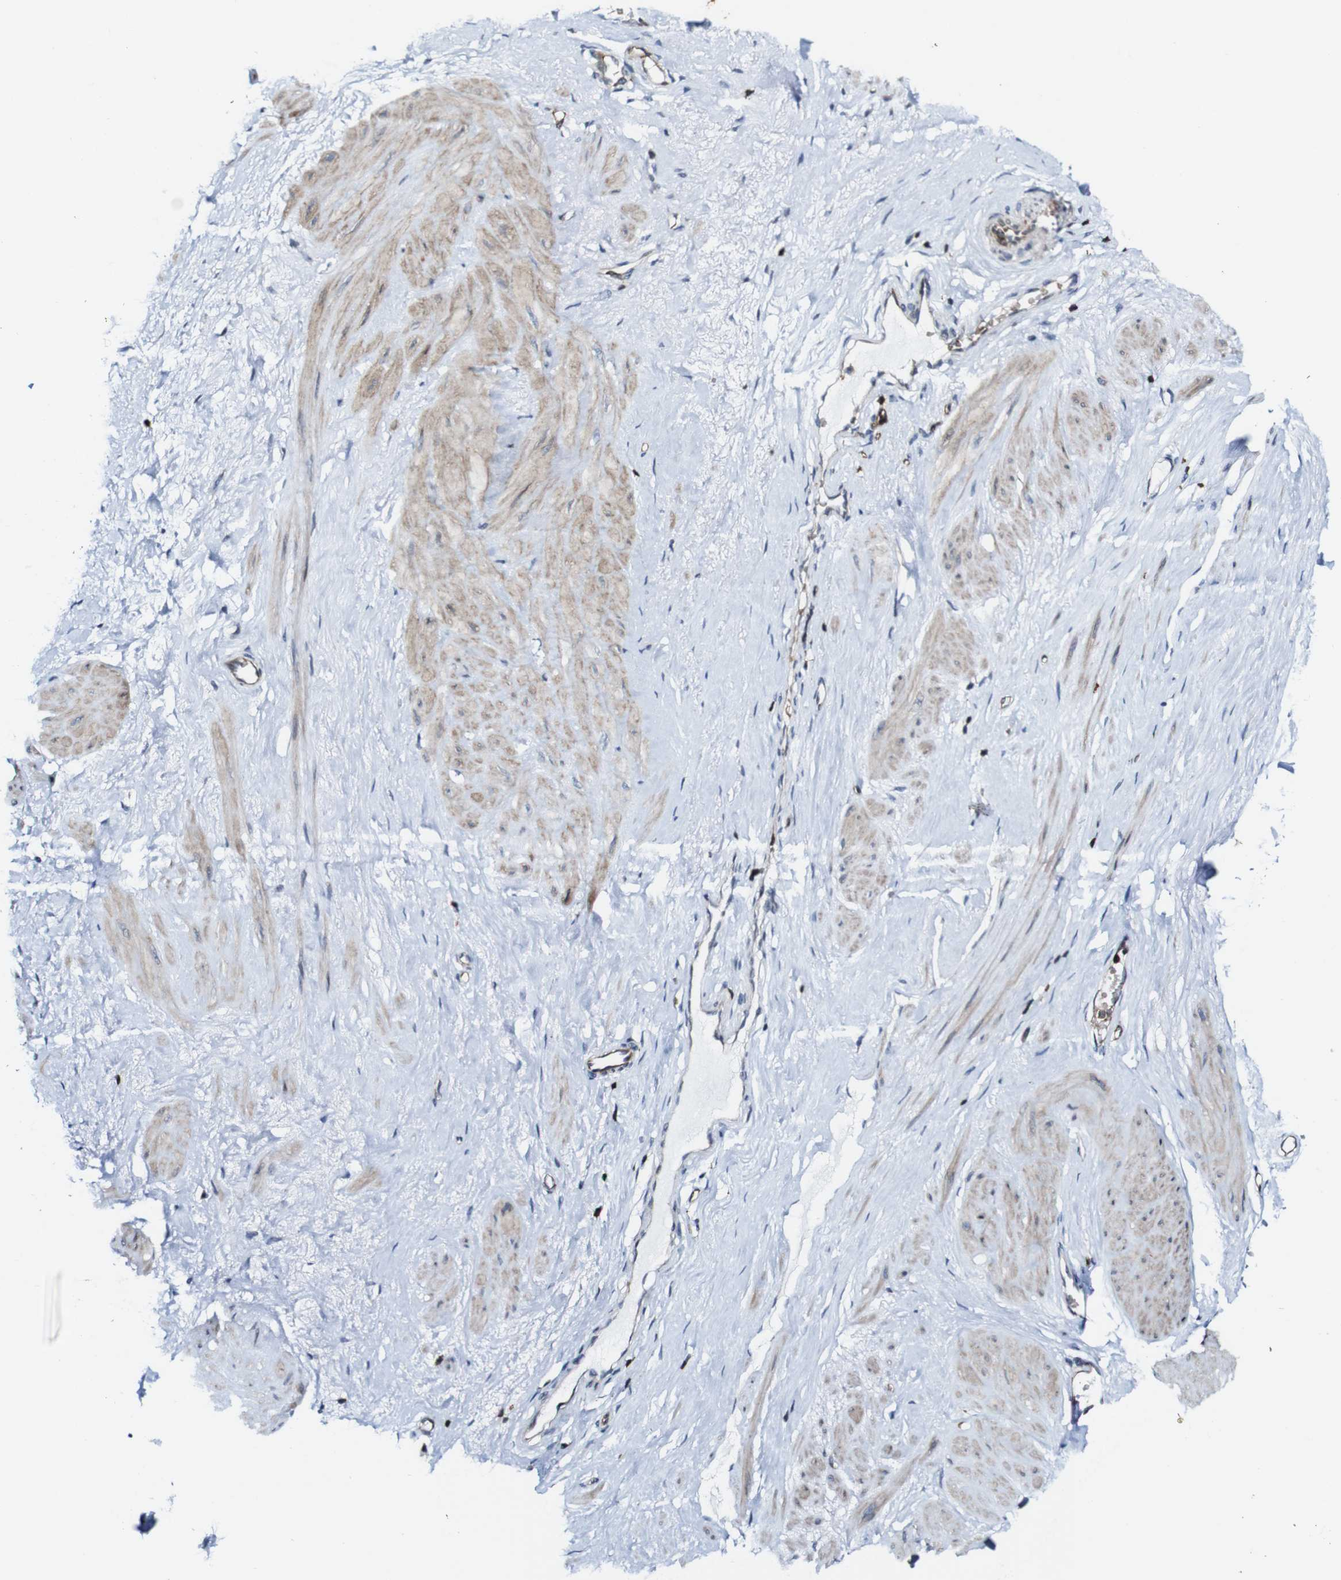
{"staining": {"intensity": "weak", "quantity": "25%-75%", "location": "cytoplasmic/membranous"}, "tissue": "adipose tissue", "cell_type": "Adipocytes", "image_type": "normal", "snomed": [{"axis": "morphology", "description": "Normal tissue, NOS"}, {"axis": "topography", "description": "Soft tissue"}, {"axis": "topography", "description": "Vascular tissue"}], "caption": "Brown immunohistochemical staining in normal human adipose tissue demonstrates weak cytoplasmic/membranous staining in approximately 25%-75% of adipocytes.", "gene": "JAK2", "patient": {"sex": "female", "age": 35}}